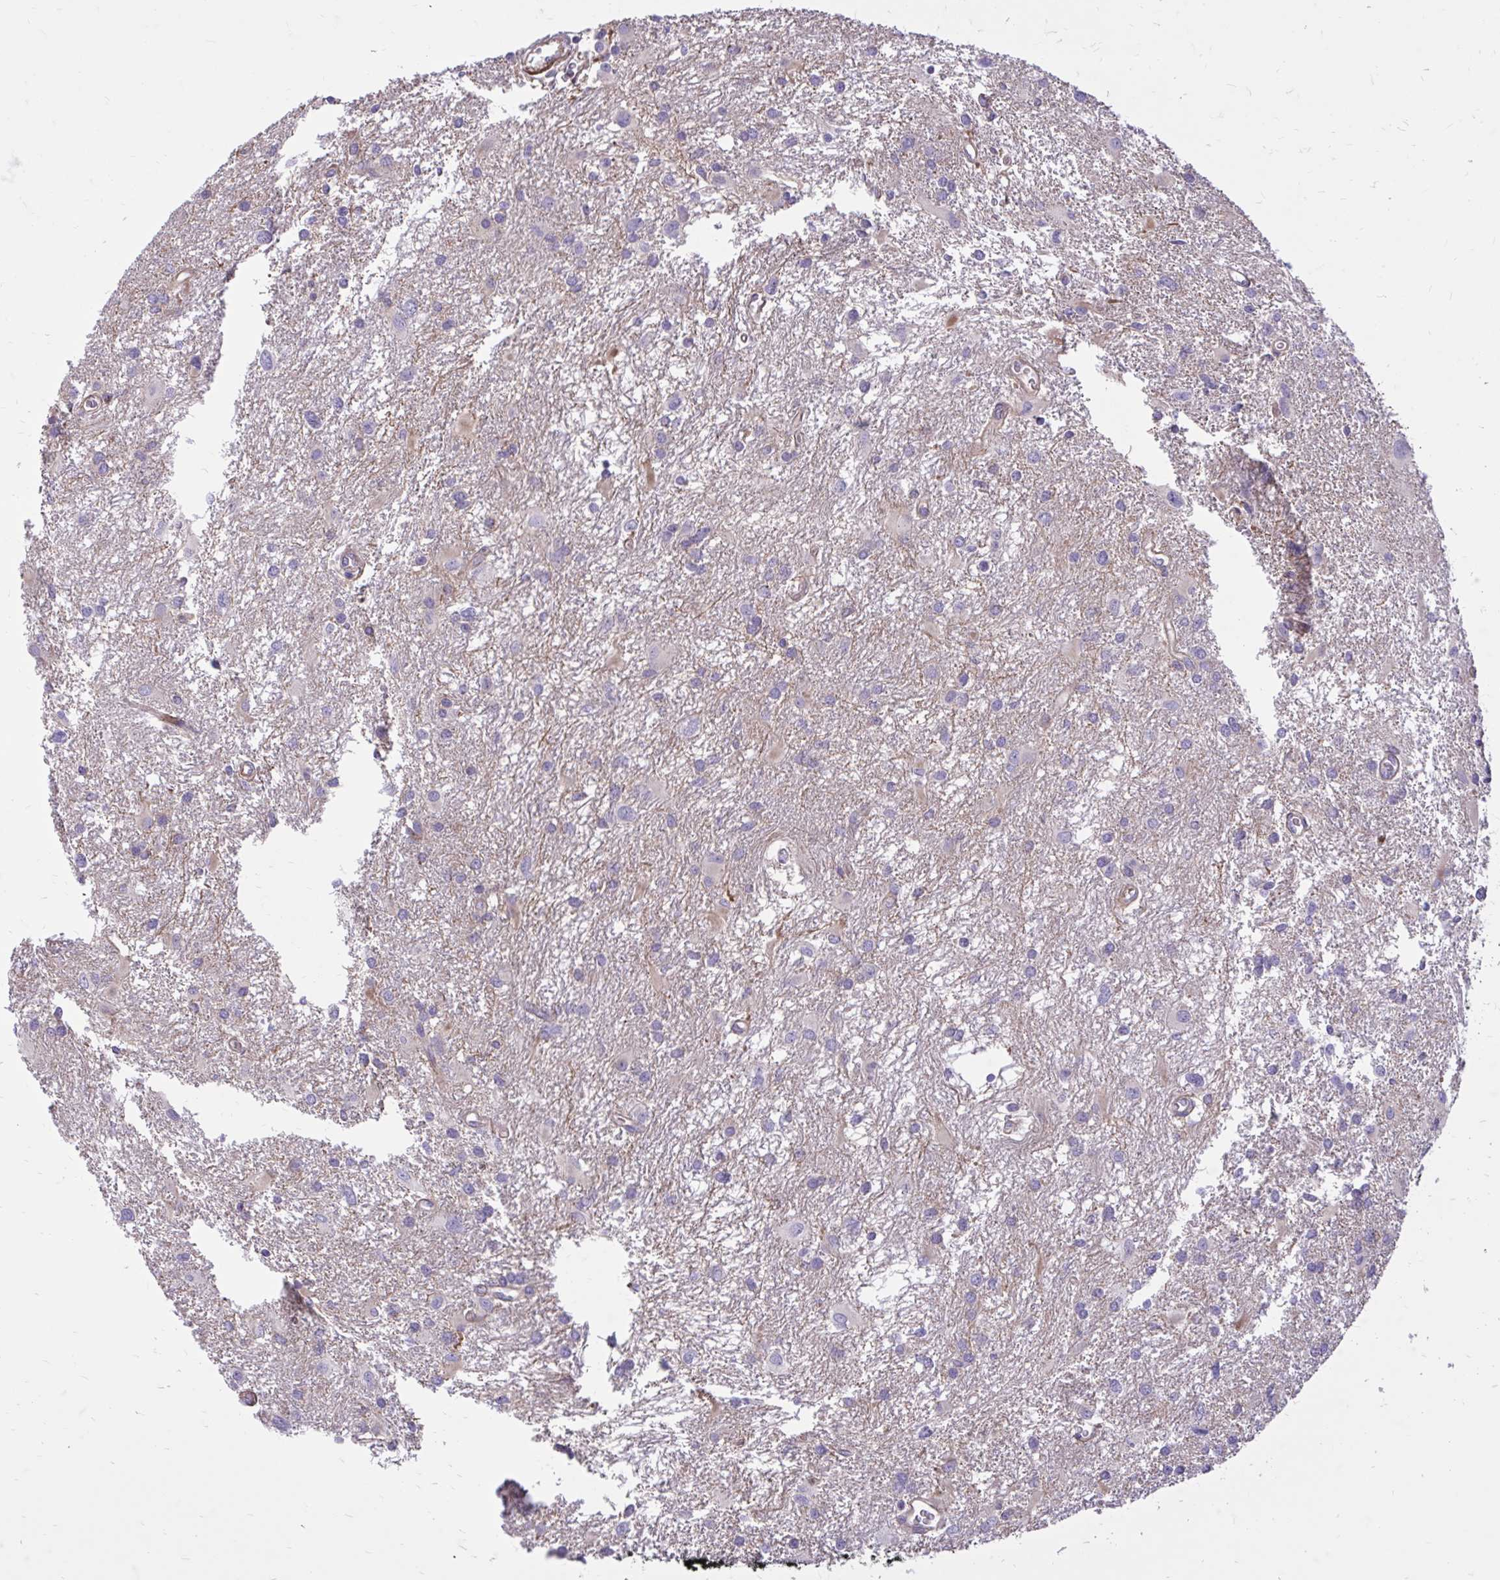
{"staining": {"intensity": "negative", "quantity": "none", "location": "none"}, "tissue": "glioma", "cell_type": "Tumor cells", "image_type": "cancer", "snomed": [{"axis": "morphology", "description": "Glioma, malignant, High grade"}, {"axis": "topography", "description": "Brain"}], "caption": "DAB immunohistochemical staining of human malignant high-grade glioma reveals no significant positivity in tumor cells.", "gene": "FAP", "patient": {"sex": "male", "age": 53}}